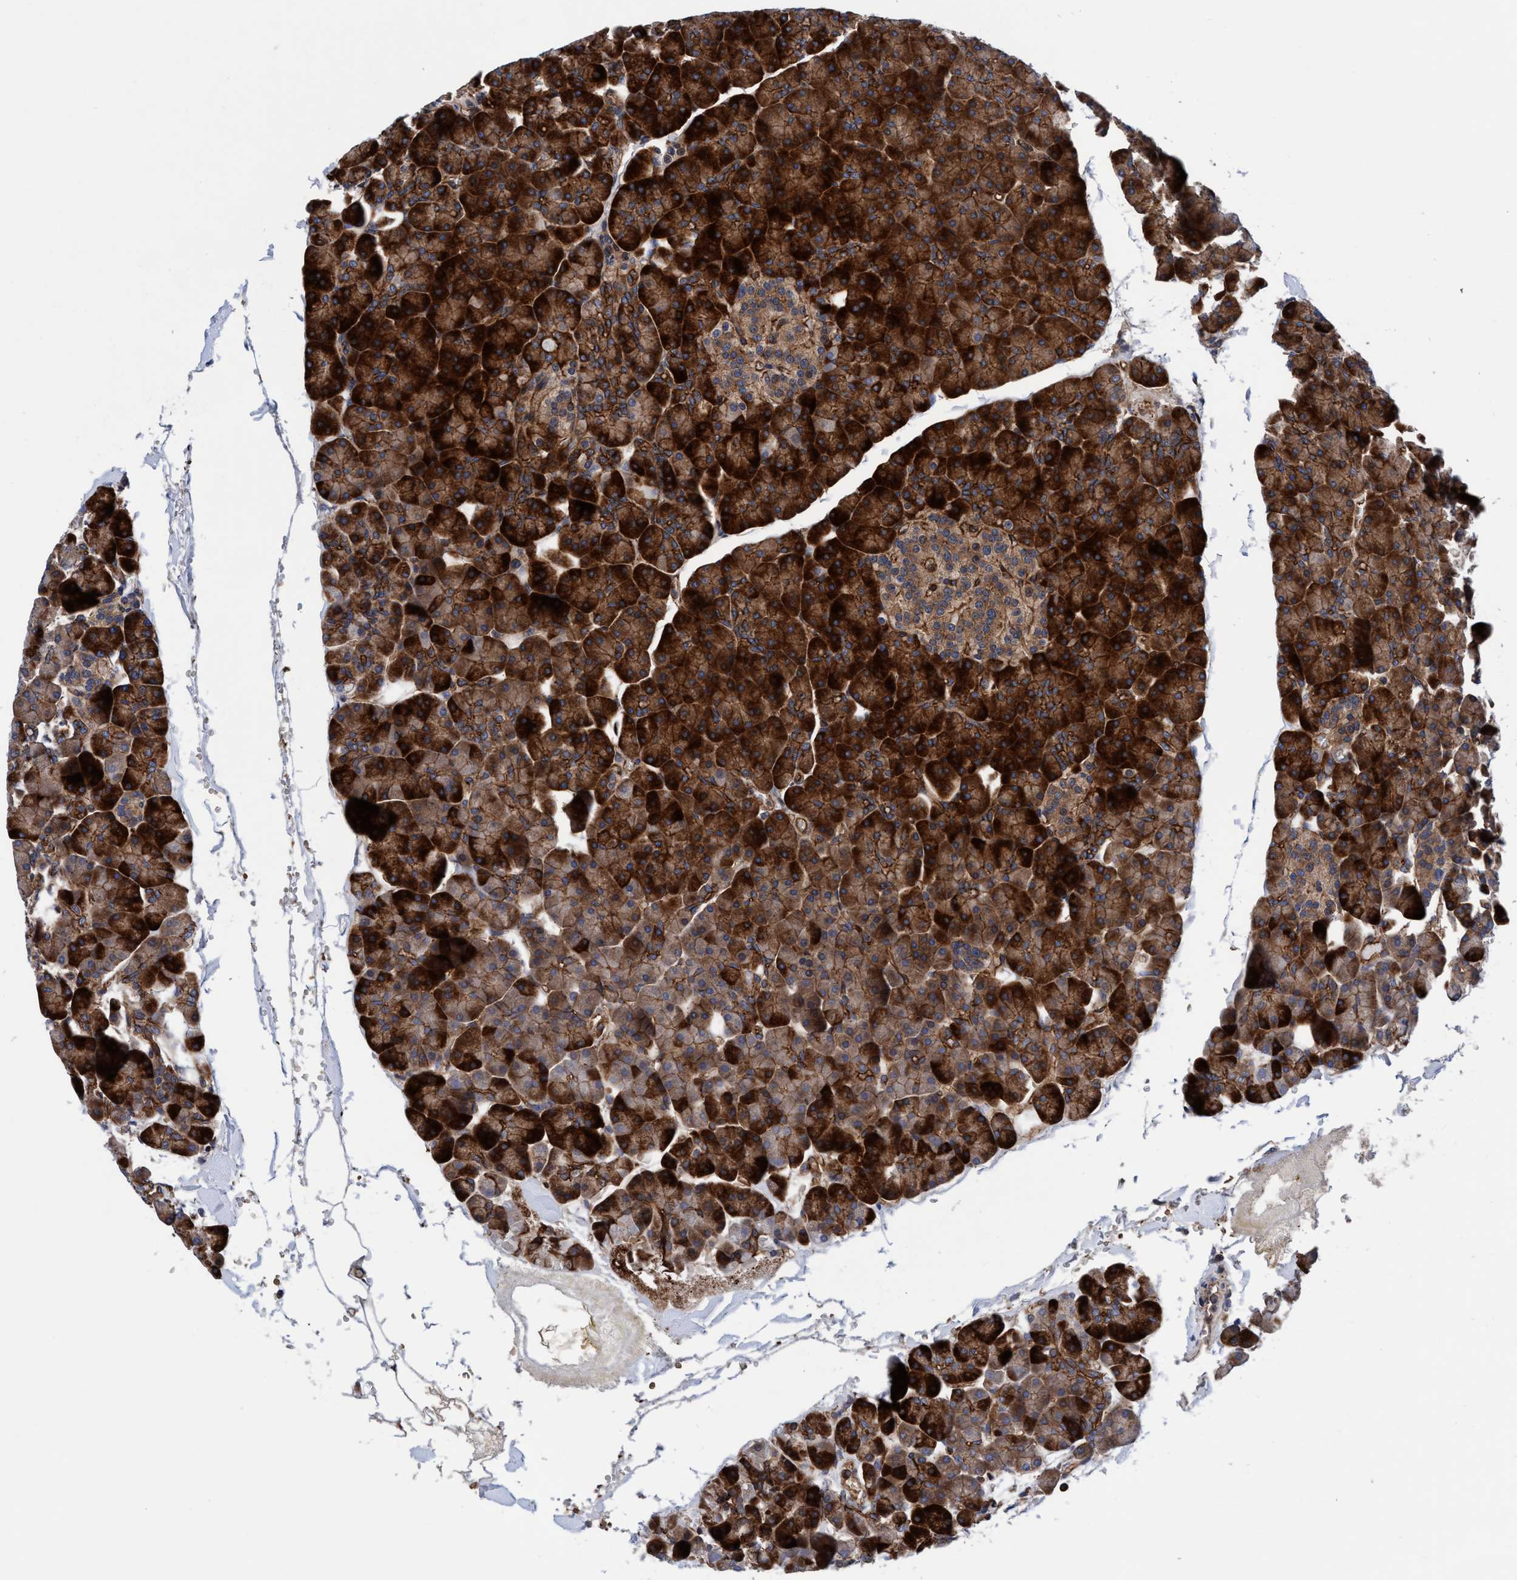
{"staining": {"intensity": "strong", "quantity": ">75%", "location": "cytoplasmic/membranous"}, "tissue": "pancreas", "cell_type": "Exocrine glandular cells", "image_type": "normal", "snomed": [{"axis": "morphology", "description": "Normal tissue, NOS"}, {"axis": "topography", "description": "Pancreas"}], "caption": "Immunohistochemical staining of unremarkable pancreas demonstrates strong cytoplasmic/membranous protein positivity in about >75% of exocrine glandular cells.", "gene": "MCM3AP", "patient": {"sex": "male", "age": 35}}